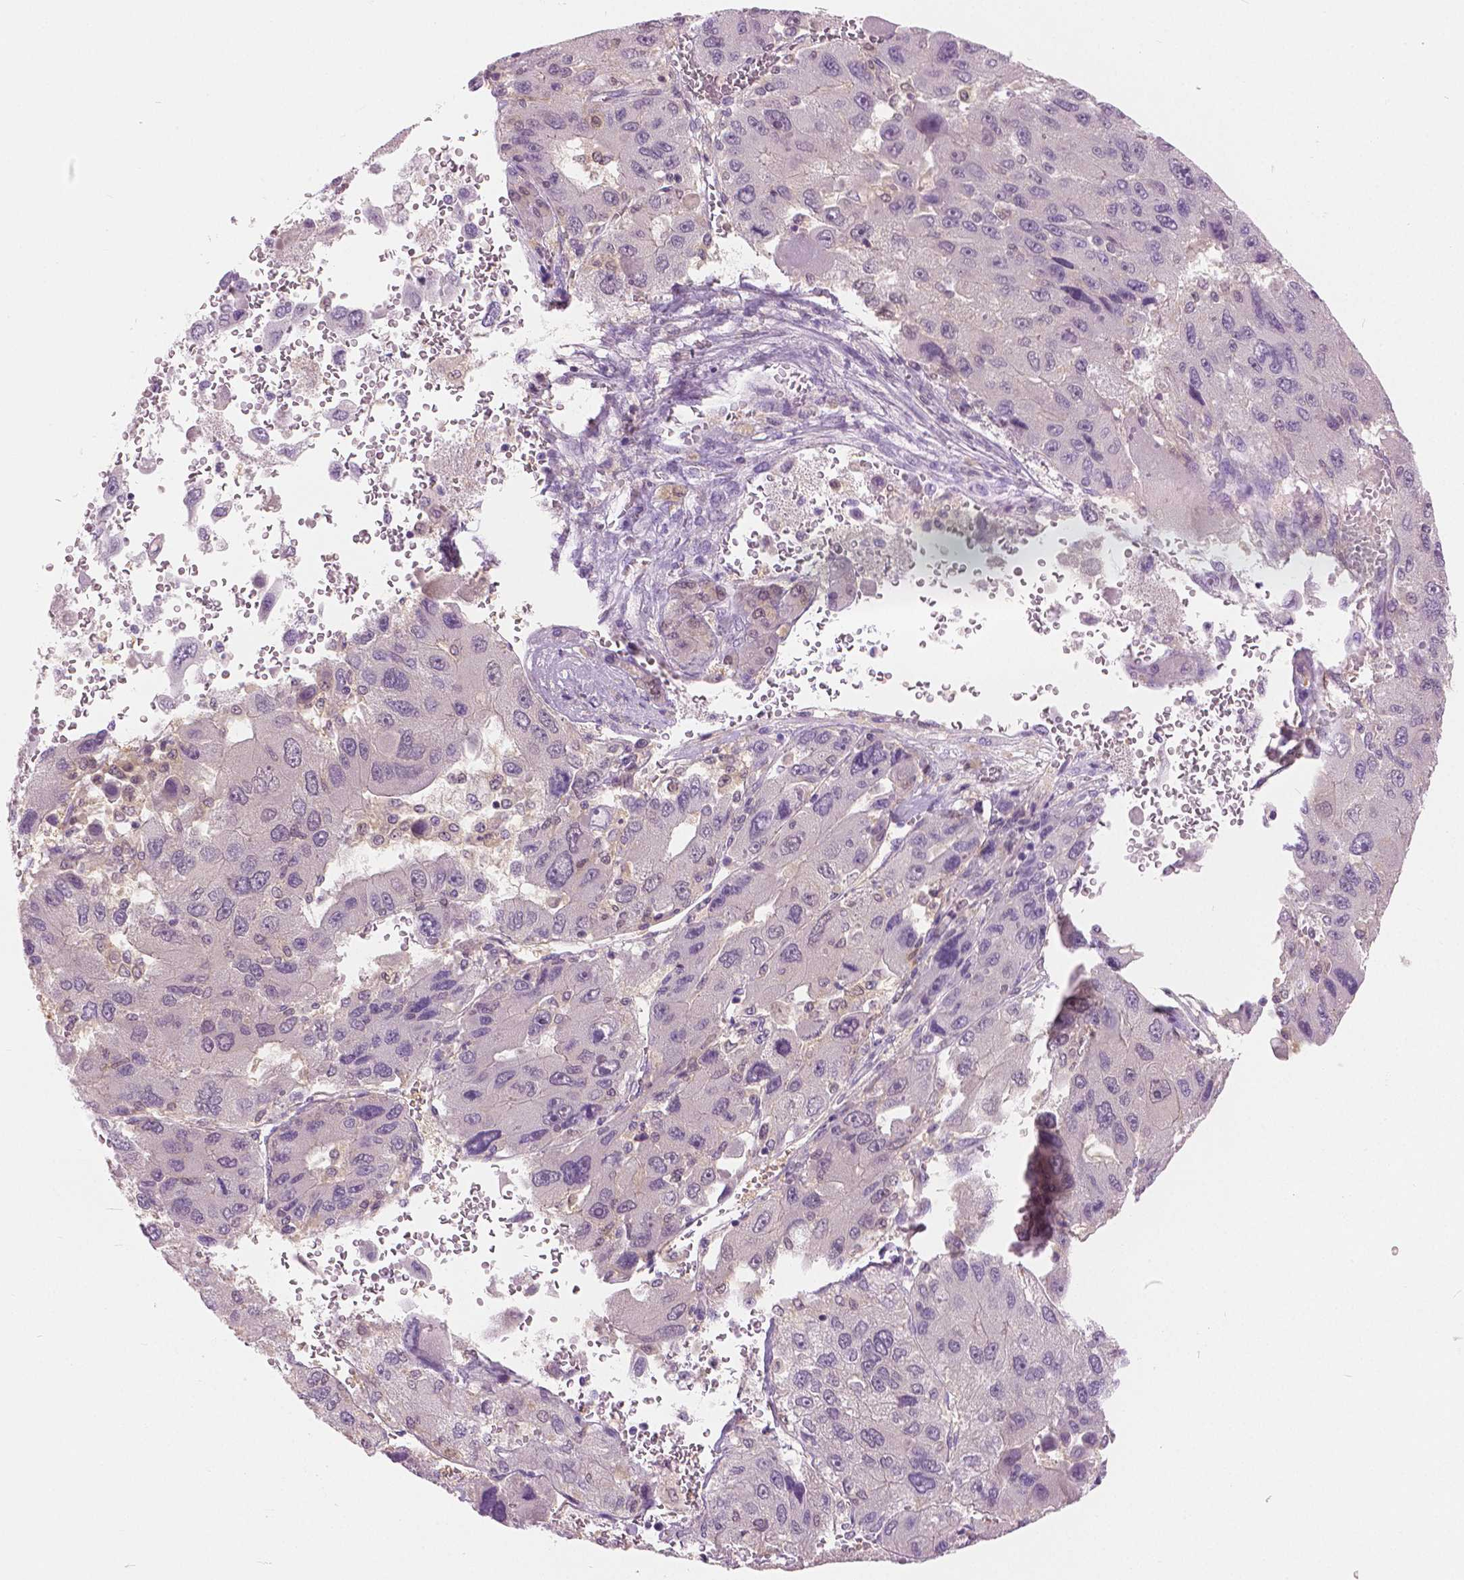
{"staining": {"intensity": "negative", "quantity": "none", "location": "none"}, "tissue": "liver cancer", "cell_type": "Tumor cells", "image_type": "cancer", "snomed": [{"axis": "morphology", "description": "Carcinoma, Hepatocellular, NOS"}, {"axis": "topography", "description": "Liver"}], "caption": "High power microscopy micrograph of an immunohistochemistry (IHC) image of hepatocellular carcinoma (liver), revealing no significant positivity in tumor cells.", "gene": "GALM", "patient": {"sex": "female", "age": 41}}